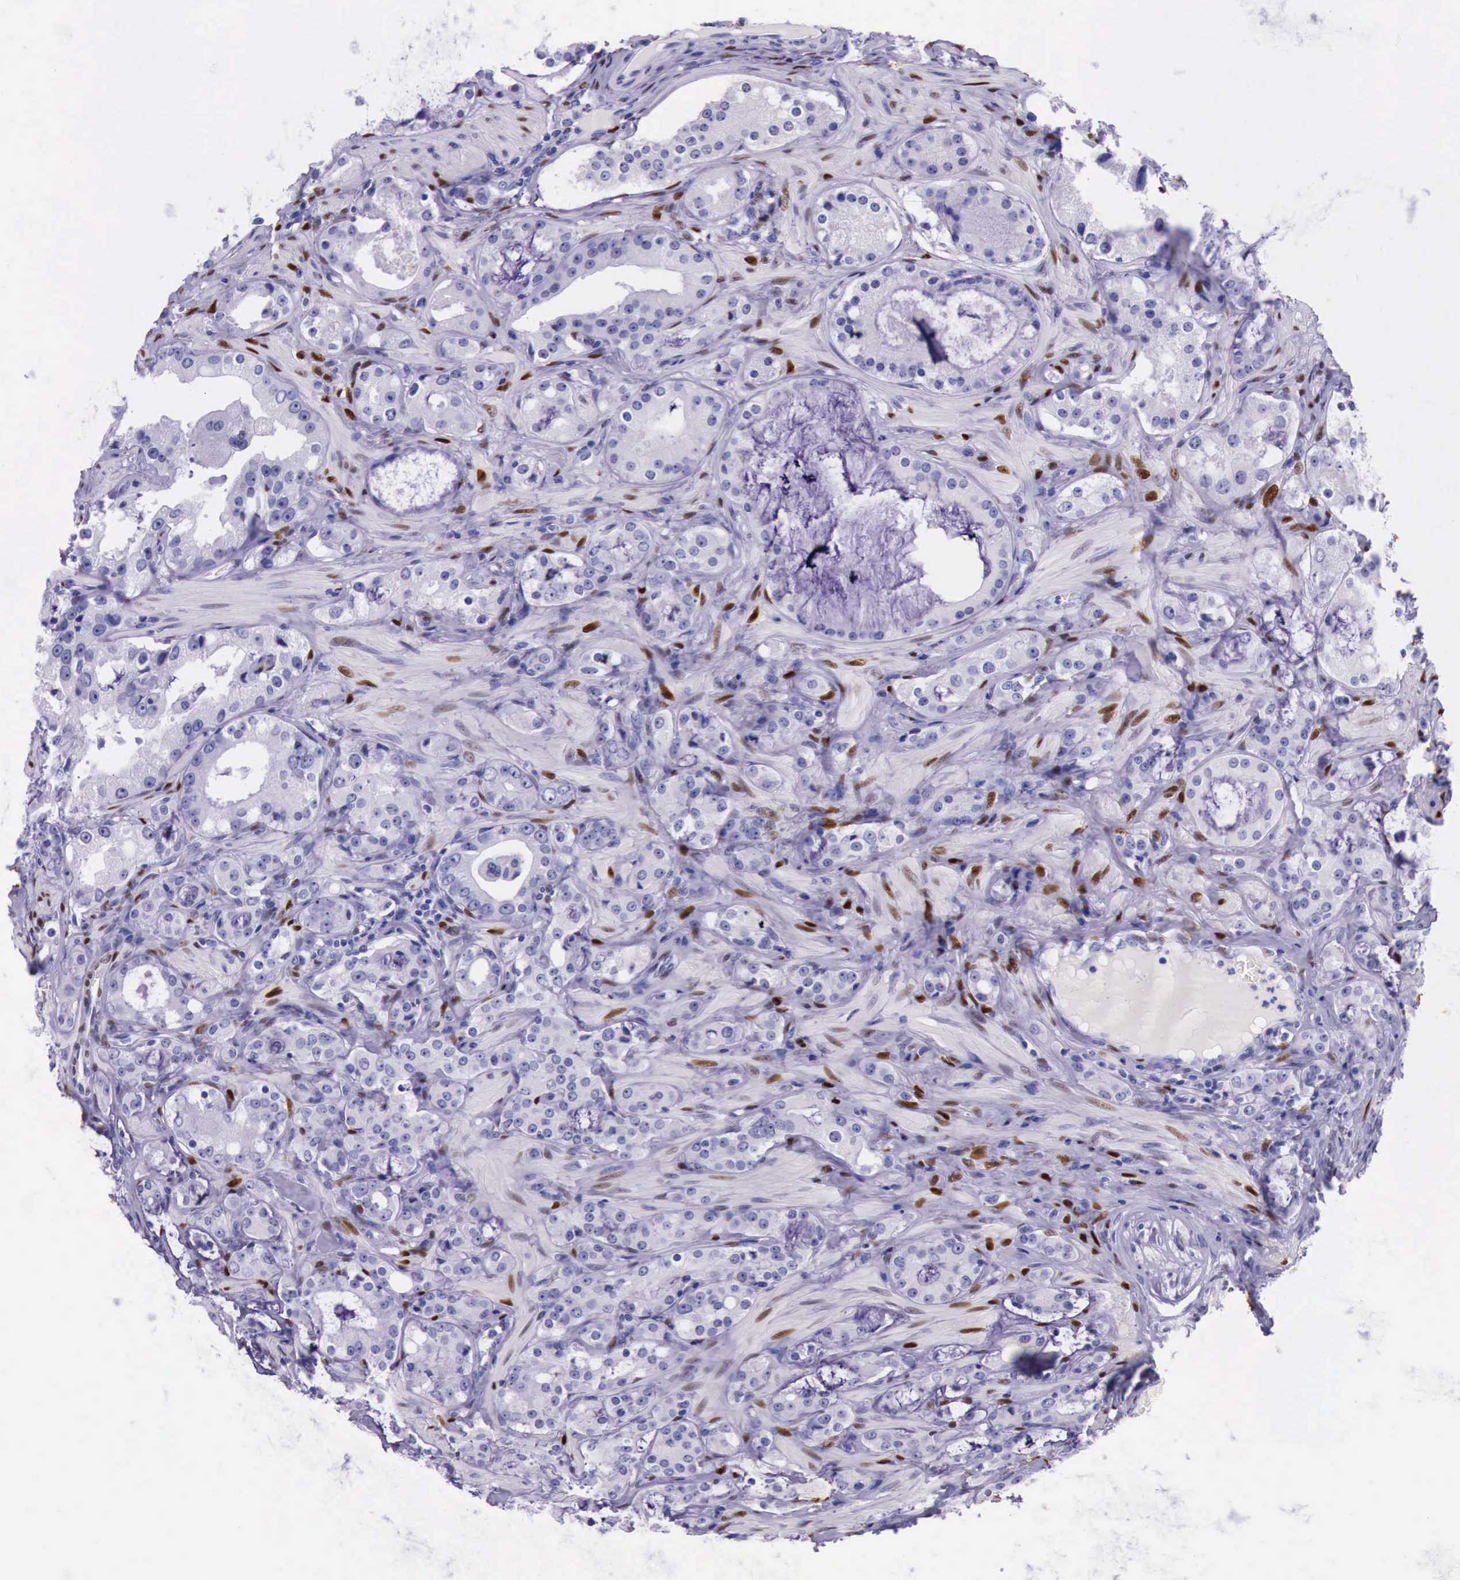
{"staining": {"intensity": "negative", "quantity": "none", "location": "none"}, "tissue": "prostate cancer", "cell_type": "Tumor cells", "image_type": "cancer", "snomed": [{"axis": "morphology", "description": "Adenocarcinoma, Medium grade"}, {"axis": "topography", "description": "Prostate"}], "caption": "IHC image of neoplastic tissue: human prostate adenocarcinoma (medium-grade) stained with DAB exhibits no significant protein expression in tumor cells.", "gene": "ESR1", "patient": {"sex": "male", "age": 73}}